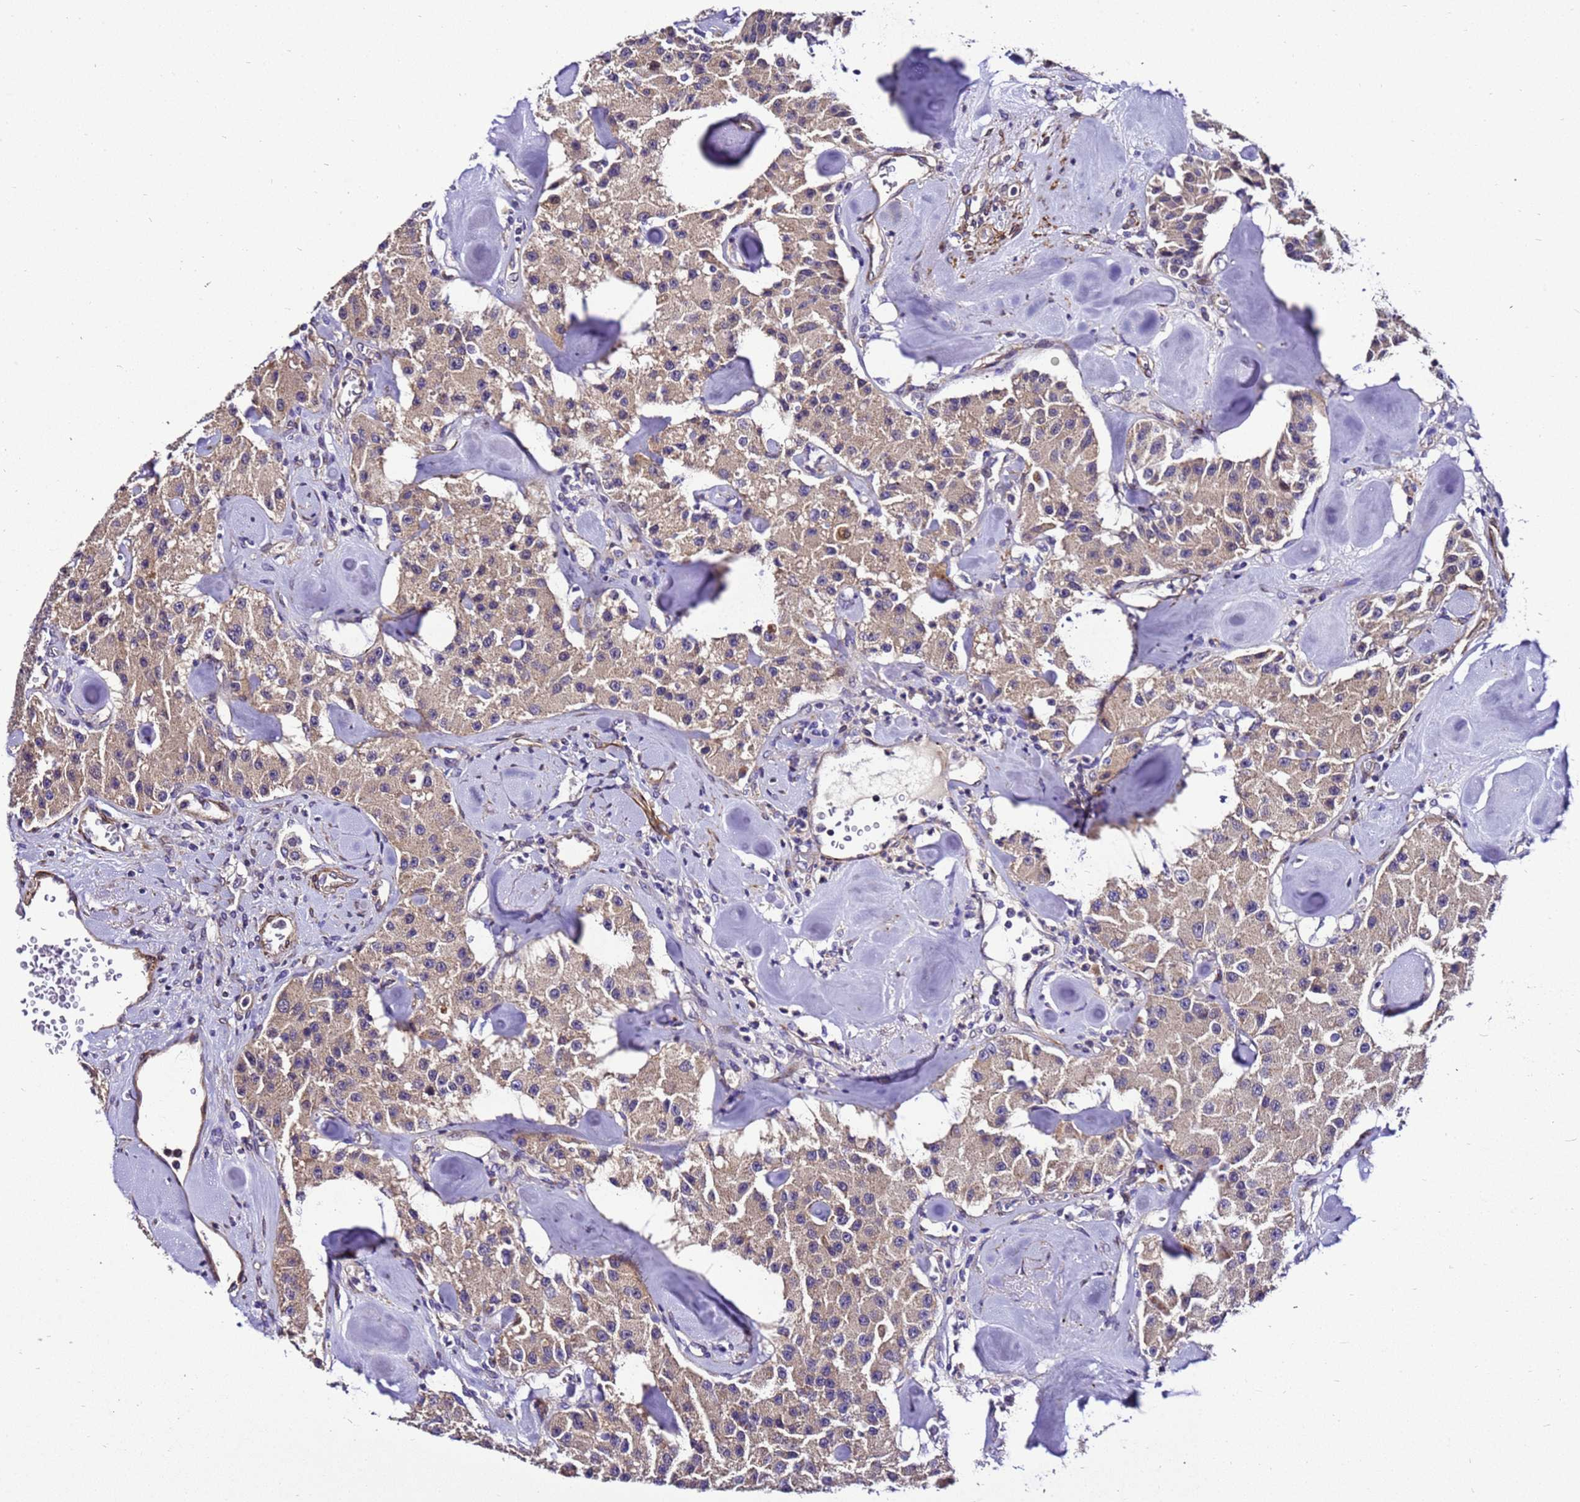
{"staining": {"intensity": "weak", "quantity": ">75%", "location": "cytoplasmic/membranous"}, "tissue": "carcinoid", "cell_type": "Tumor cells", "image_type": "cancer", "snomed": [{"axis": "morphology", "description": "Carcinoid, malignant, NOS"}, {"axis": "topography", "description": "Pancreas"}], "caption": "Carcinoid stained with a protein marker shows weak staining in tumor cells.", "gene": "ZNF417", "patient": {"sex": "male", "age": 41}}